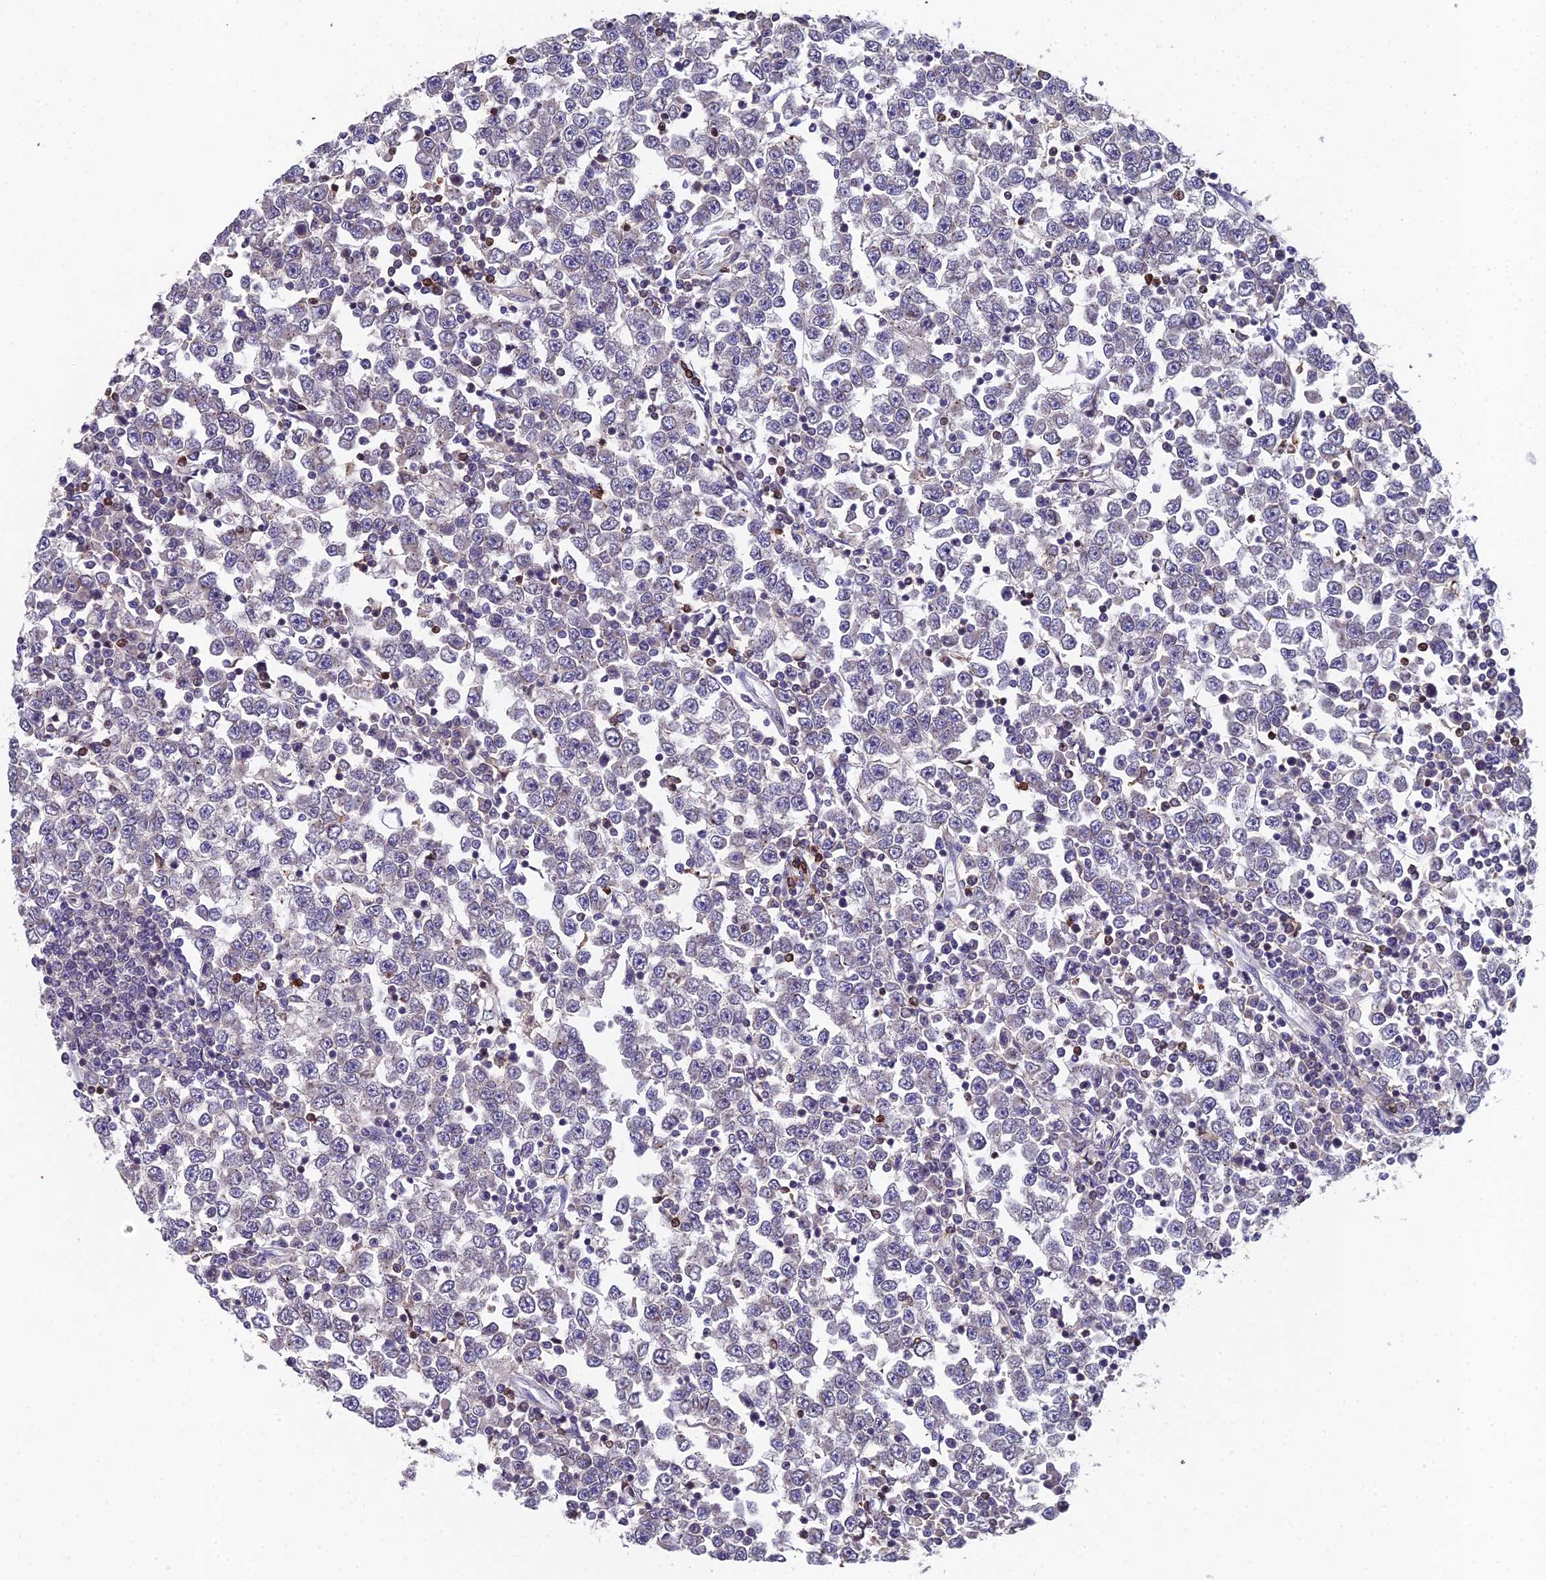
{"staining": {"intensity": "negative", "quantity": "none", "location": "none"}, "tissue": "testis cancer", "cell_type": "Tumor cells", "image_type": "cancer", "snomed": [{"axis": "morphology", "description": "Seminoma, NOS"}, {"axis": "topography", "description": "Testis"}], "caption": "High power microscopy photomicrograph of an IHC histopathology image of testis cancer, revealing no significant staining in tumor cells.", "gene": "GALK2", "patient": {"sex": "male", "age": 65}}